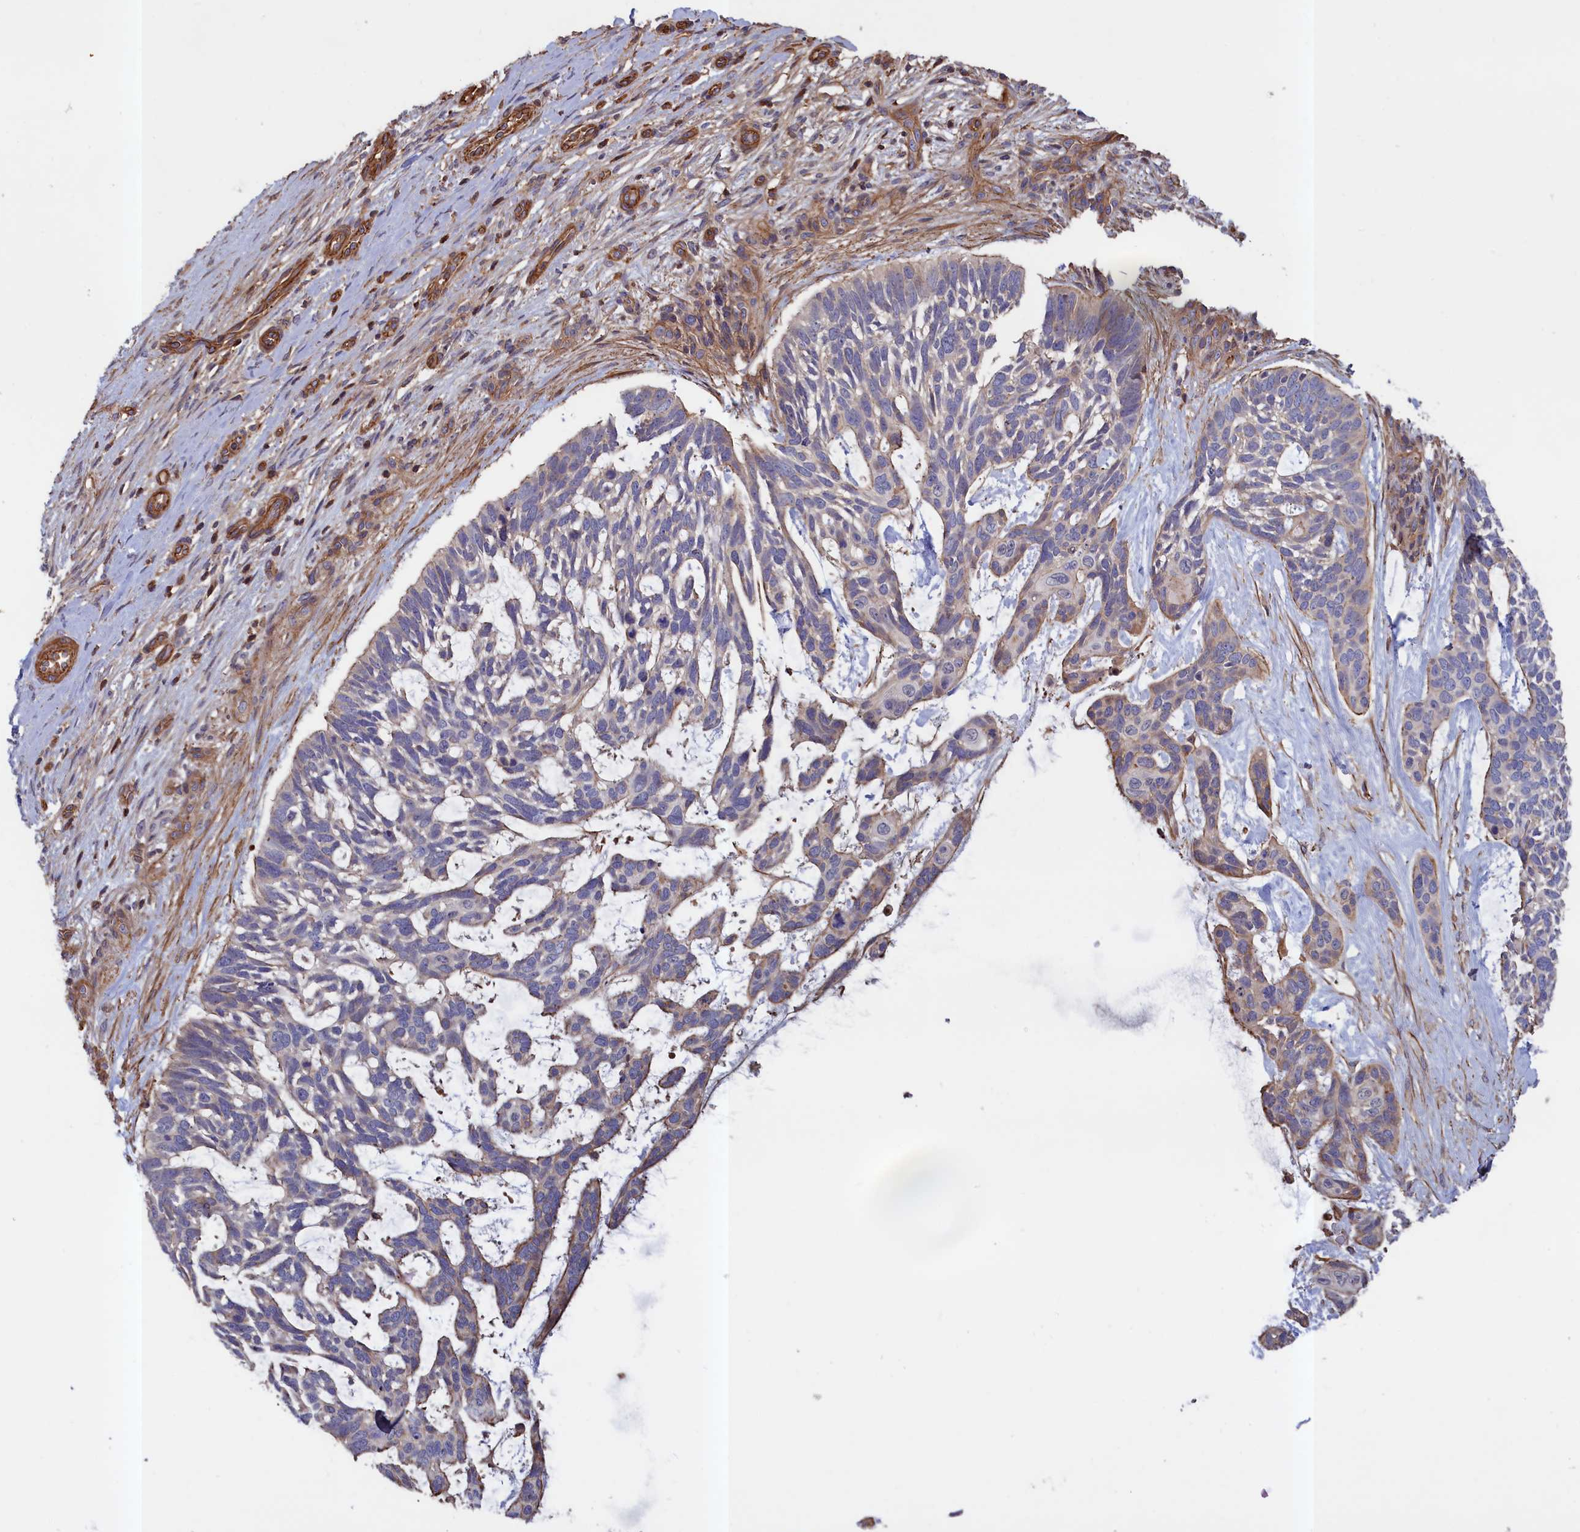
{"staining": {"intensity": "weak", "quantity": "<25%", "location": "cytoplasmic/membranous"}, "tissue": "skin cancer", "cell_type": "Tumor cells", "image_type": "cancer", "snomed": [{"axis": "morphology", "description": "Basal cell carcinoma"}, {"axis": "topography", "description": "Skin"}], "caption": "Immunohistochemical staining of human basal cell carcinoma (skin) displays no significant positivity in tumor cells.", "gene": "ANKRD27", "patient": {"sex": "male", "age": 88}}